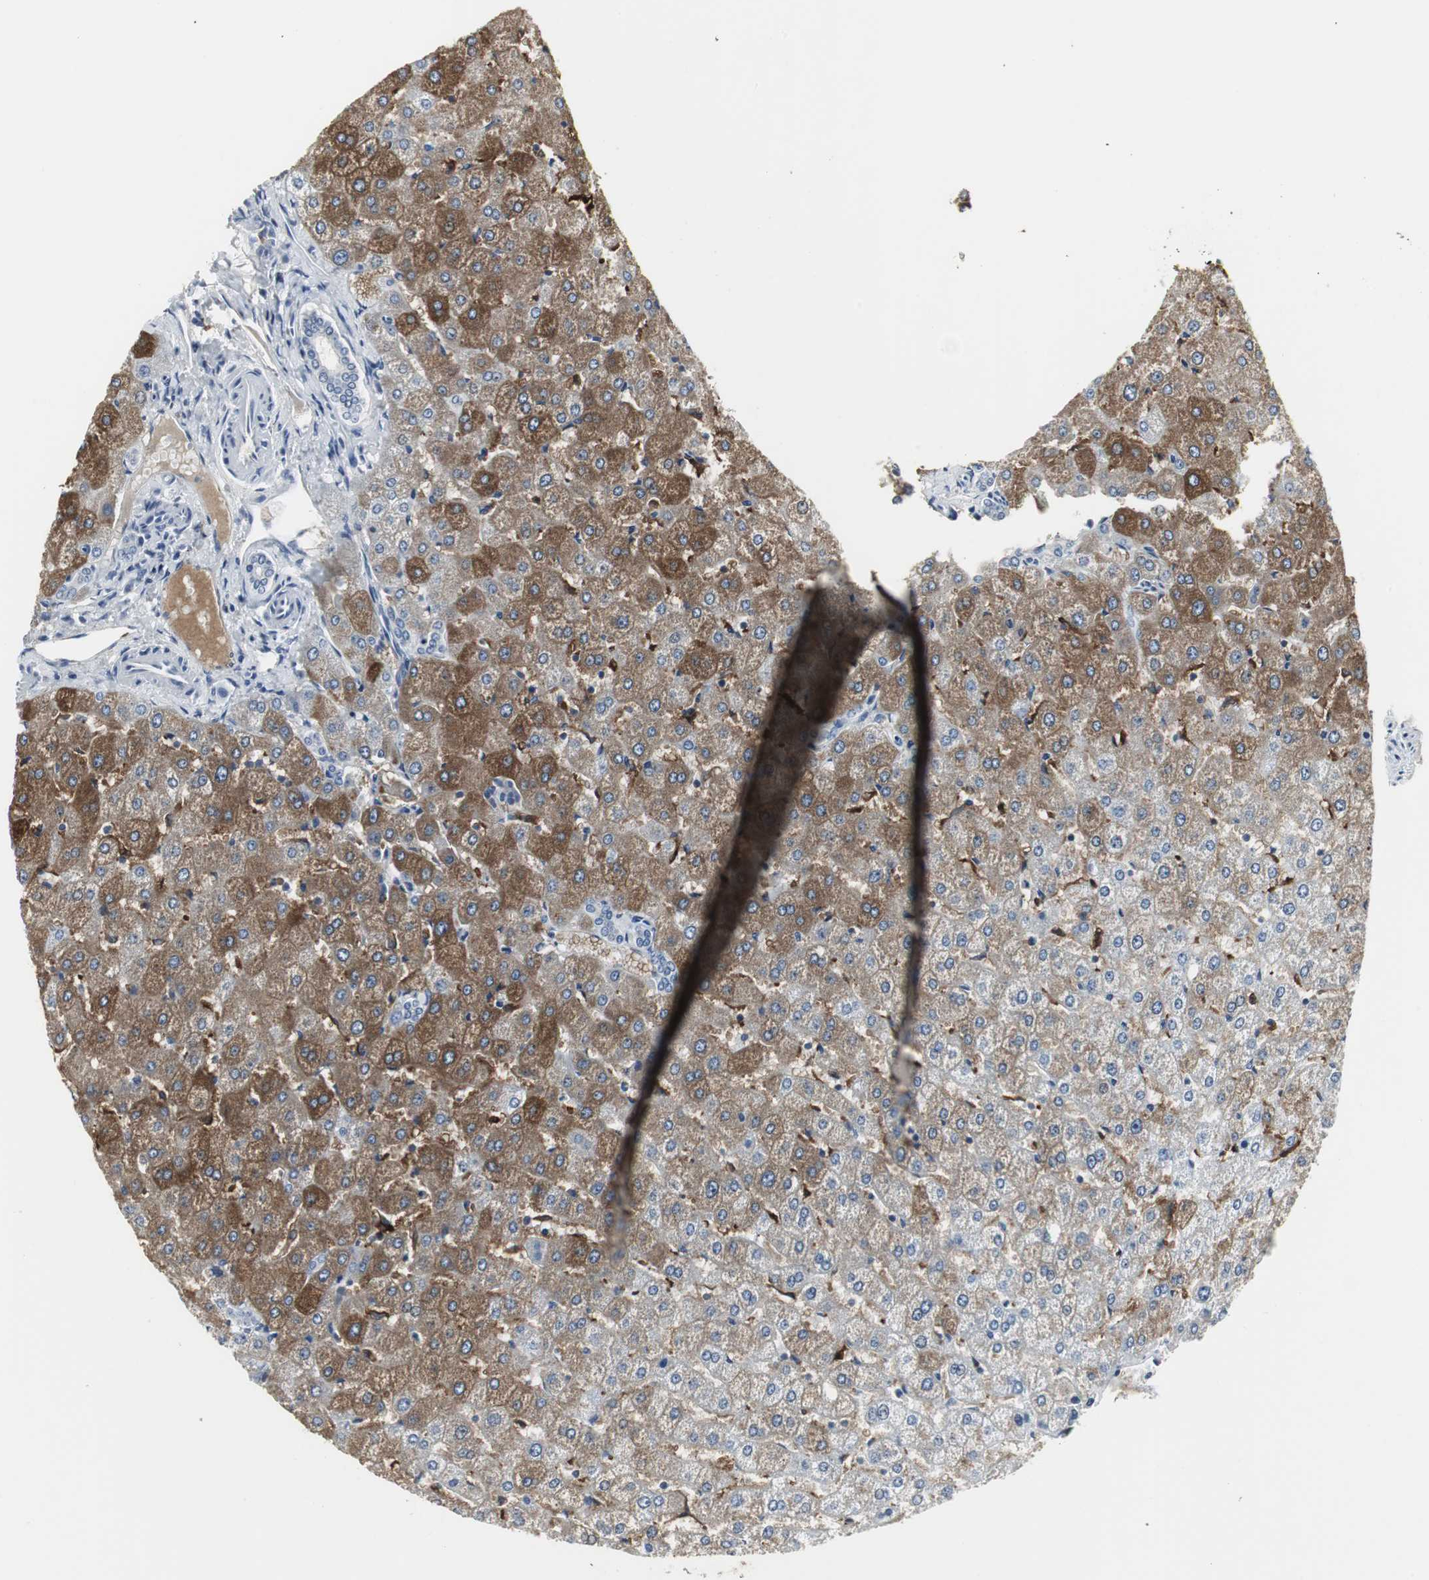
{"staining": {"intensity": "negative", "quantity": "none", "location": "none"}, "tissue": "liver", "cell_type": "Cholangiocytes", "image_type": "normal", "snomed": [{"axis": "morphology", "description": "Normal tissue, NOS"}, {"axis": "morphology", "description": "Fibrosis, NOS"}, {"axis": "topography", "description": "Liver"}], "caption": "IHC histopathology image of benign liver stained for a protein (brown), which exhibits no positivity in cholangiocytes.", "gene": "PI15", "patient": {"sex": "female", "age": 29}}